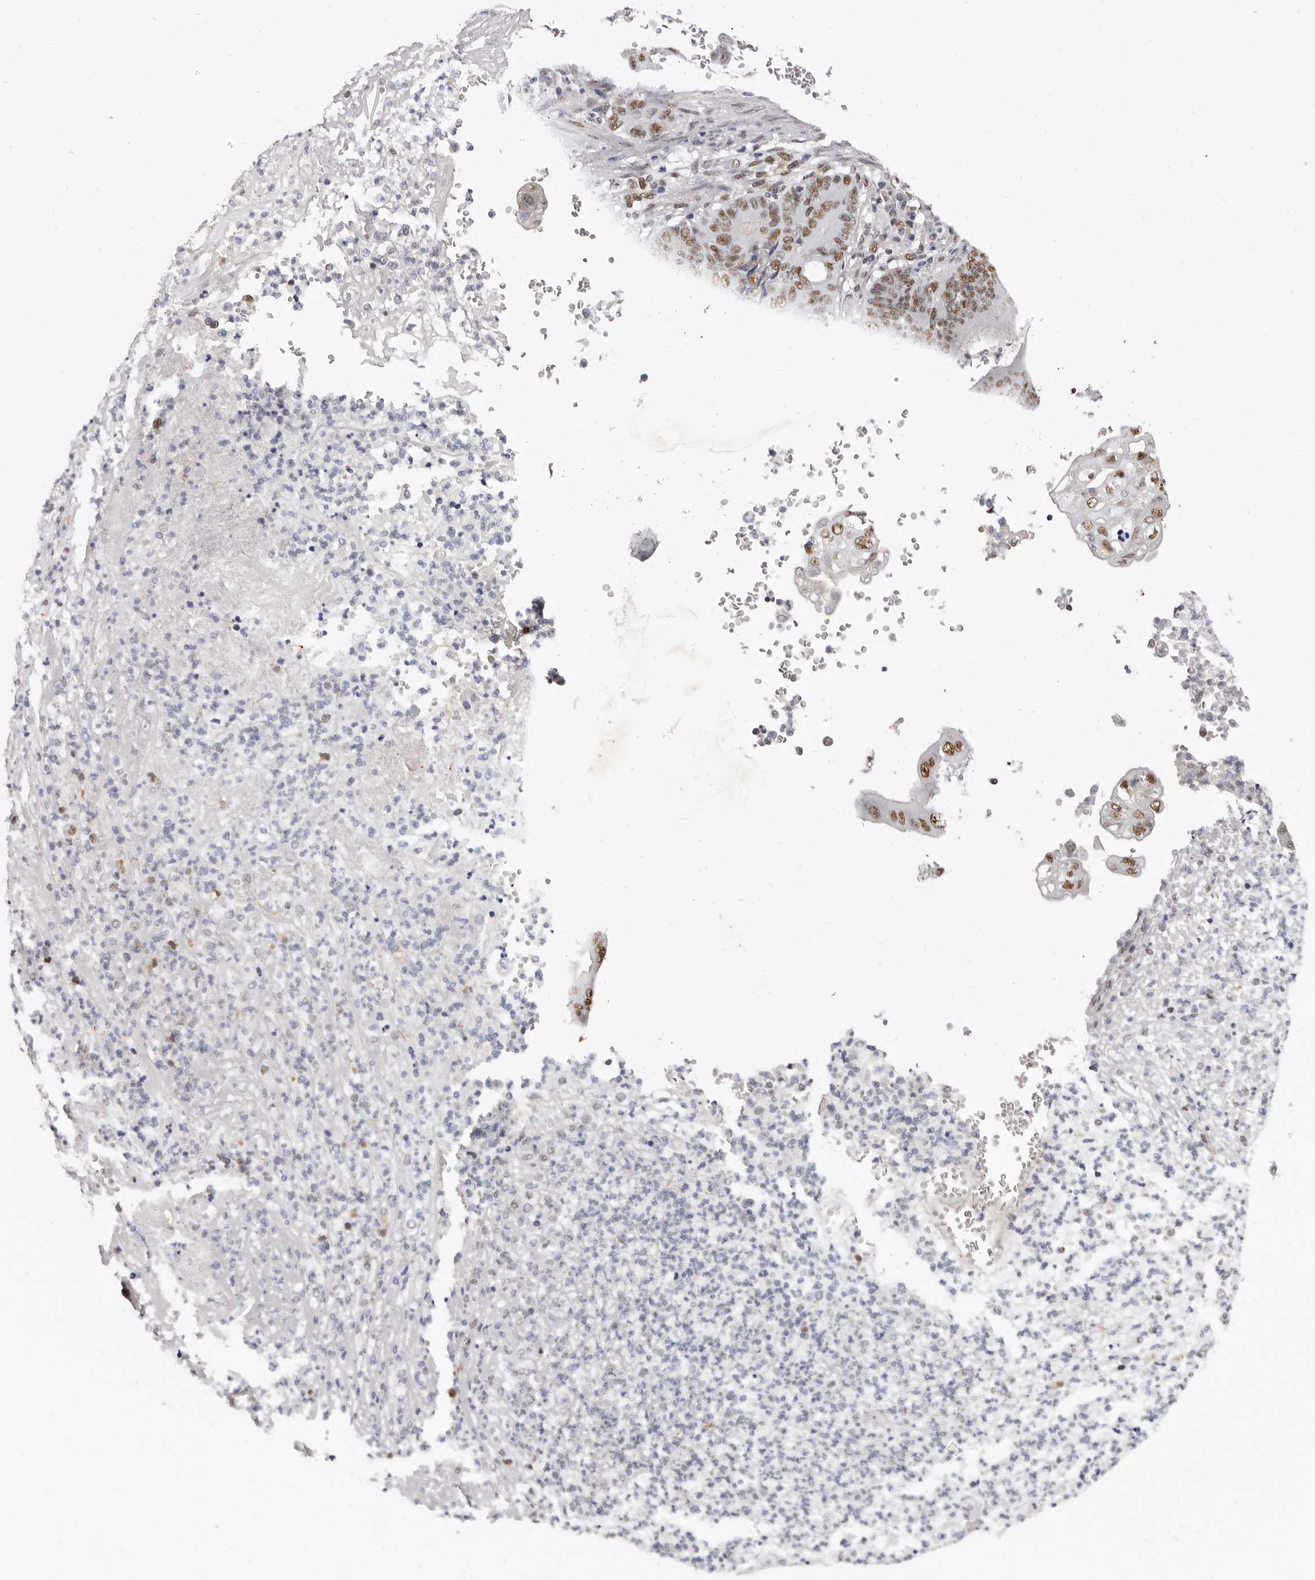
{"staining": {"intensity": "moderate", "quantity": "25%-75%", "location": "nuclear"}, "tissue": "stomach cancer", "cell_type": "Tumor cells", "image_type": "cancer", "snomed": [{"axis": "morphology", "description": "Adenocarcinoma, NOS"}, {"axis": "topography", "description": "Stomach"}], "caption": "This micrograph reveals IHC staining of adenocarcinoma (stomach), with medium moderate nuclear expression in about 25%-75% of tumor cells.", "gene": "SCAF4", "patient": {"sex": "female", "age": 73}}